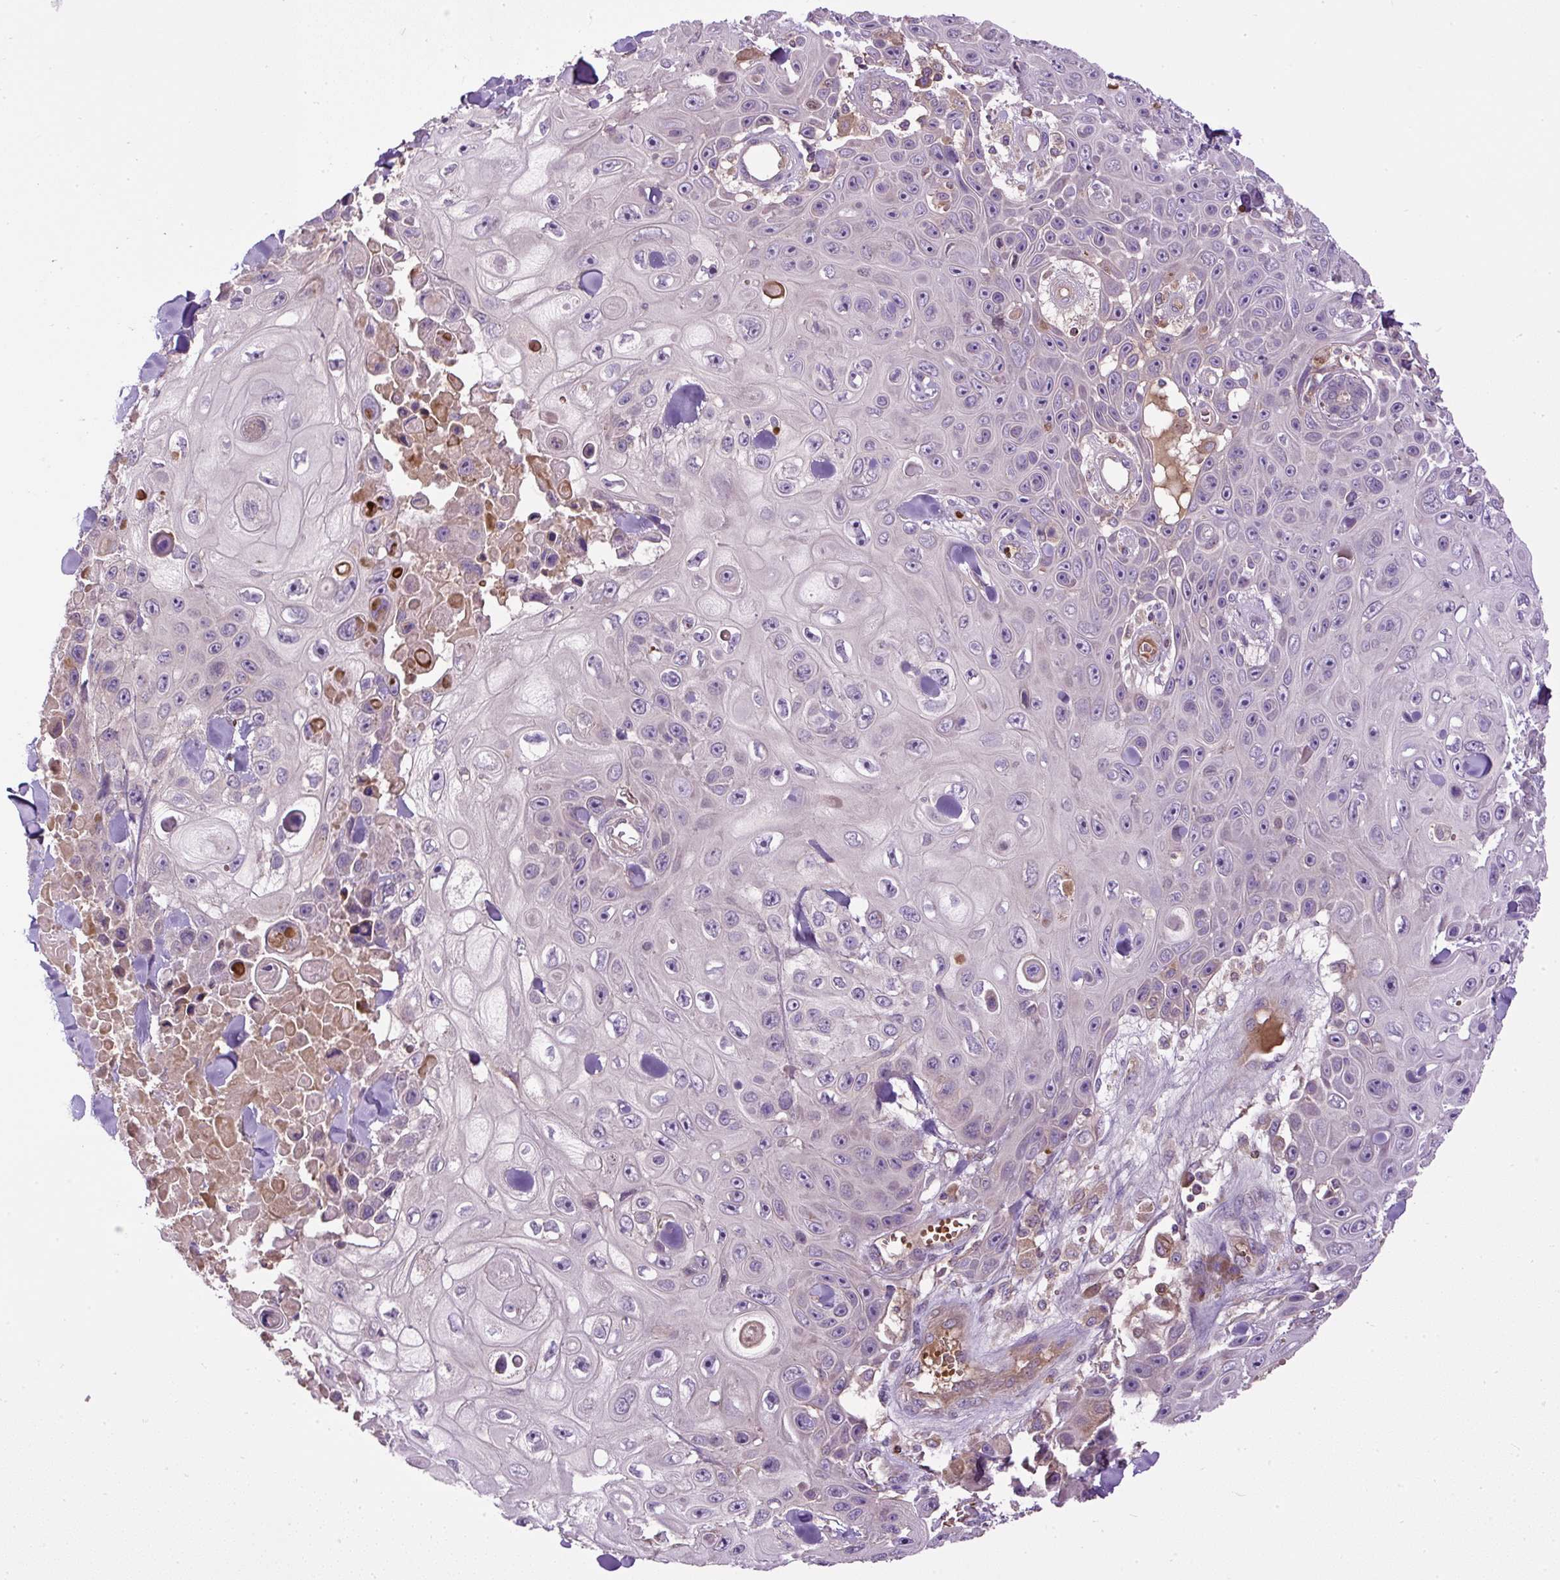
{"staining": {"intensity": "negative", "quantity": "none", "location": "none"}, "tissue": "skin cancer", "cell_type": "Tumor cells", "image_type": "cancer", "snomed": [{"axis": "morphology", "description": "Squamous cell carcinoma, NOS"}, {"axis": "topography", "description": "Skin"}], "caption": "This is an immunohistochemistry photomicrograph of human skin squamous cell carcinoma. There is no positivity in tumor cells.", "gene": "CXCL13", "patient": {"sex": "male", "age": 82}}